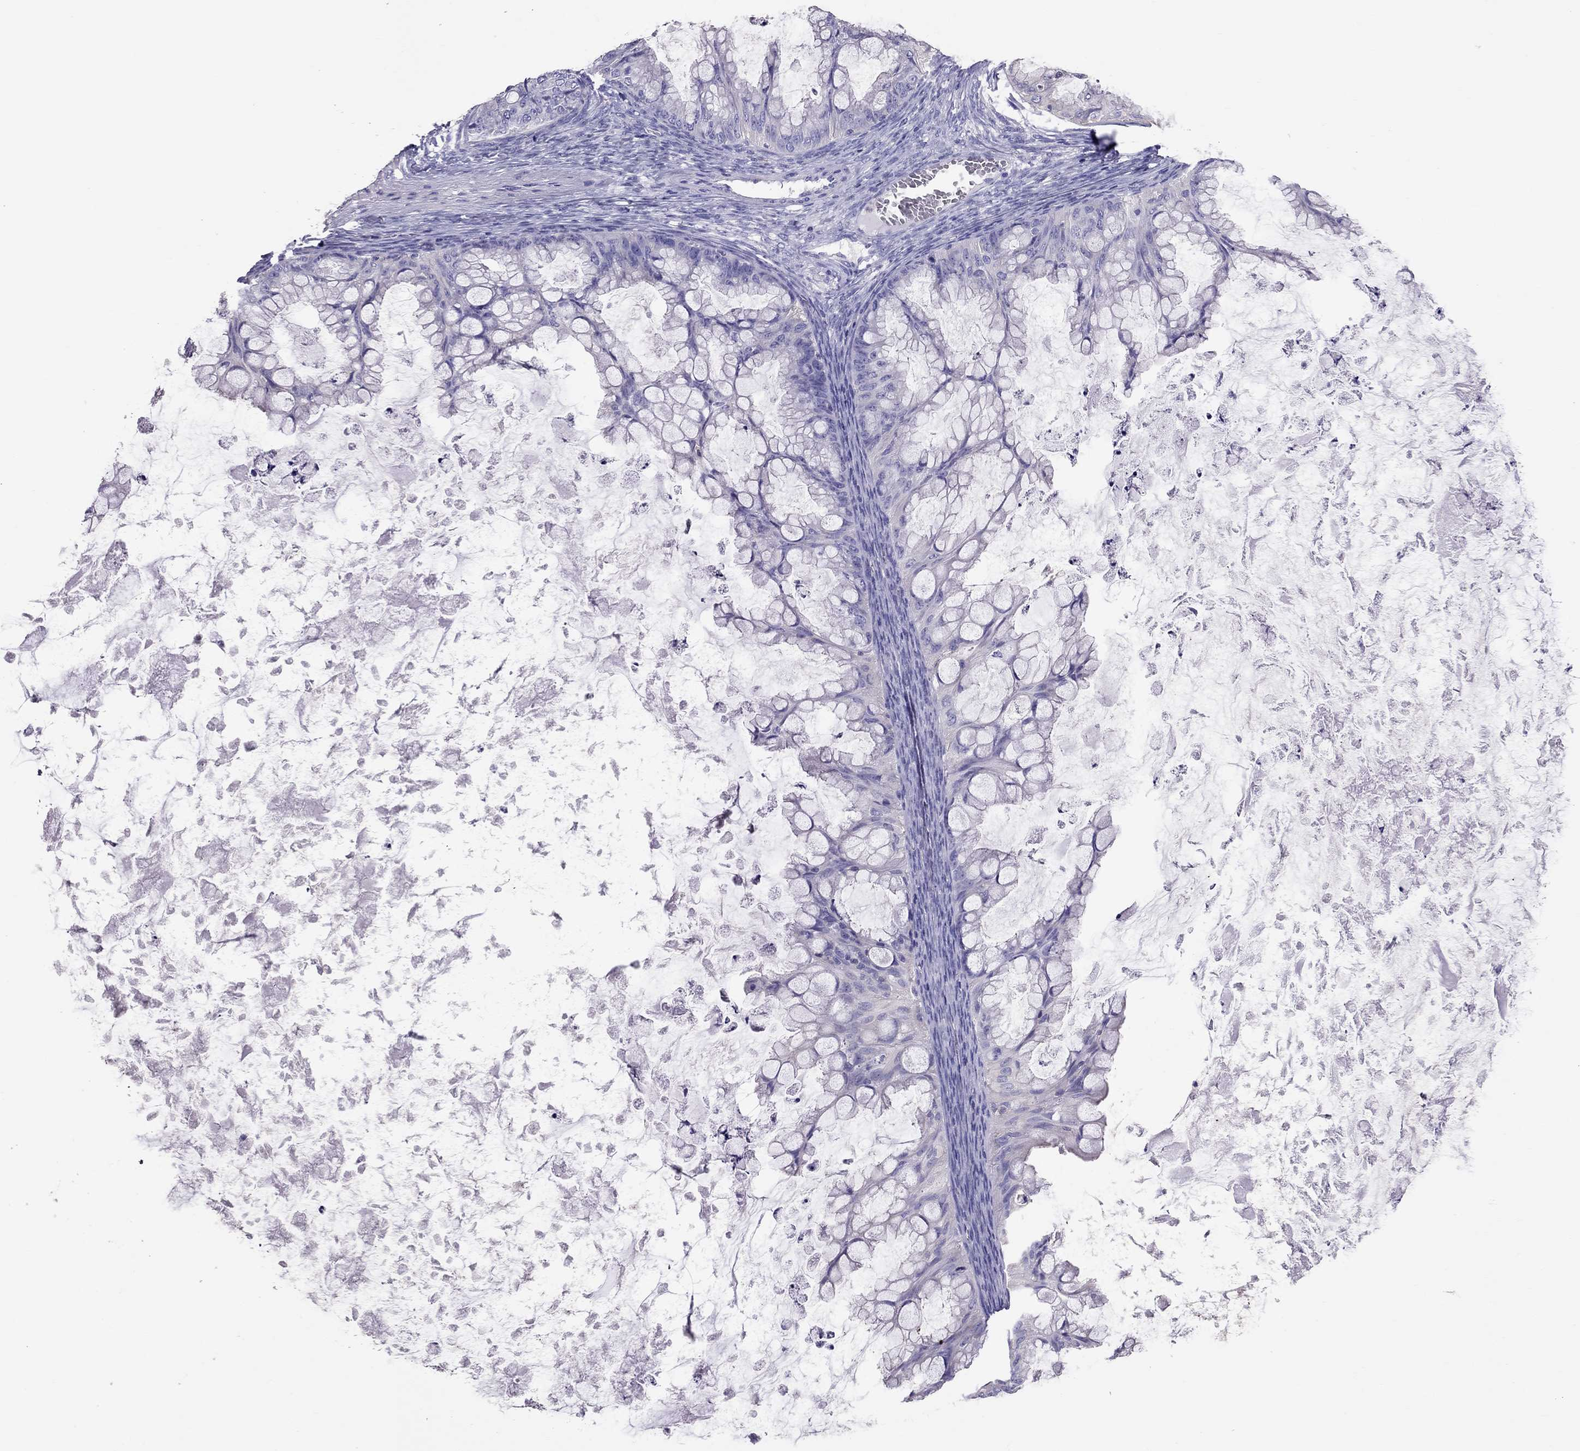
{"staining": {"intensity": "negative", "quantity": "none", "location": "none"}, "tissue": "ovarian cancer", "cell_type": "Tumor cells", "image_type": "cancer", "snomed": [{"axis": "morphology", "description": "Cystadenocarcinoma, mucinous, NOS"}, {"axis": "topography", "description": "Ovary"}], "caption": "Immunohistochemistry (IHC) of human ovarian cancer shows no expression in tumor cells.", "gene": "TEX22", "patient": {"sex": "female", "age": 35}}